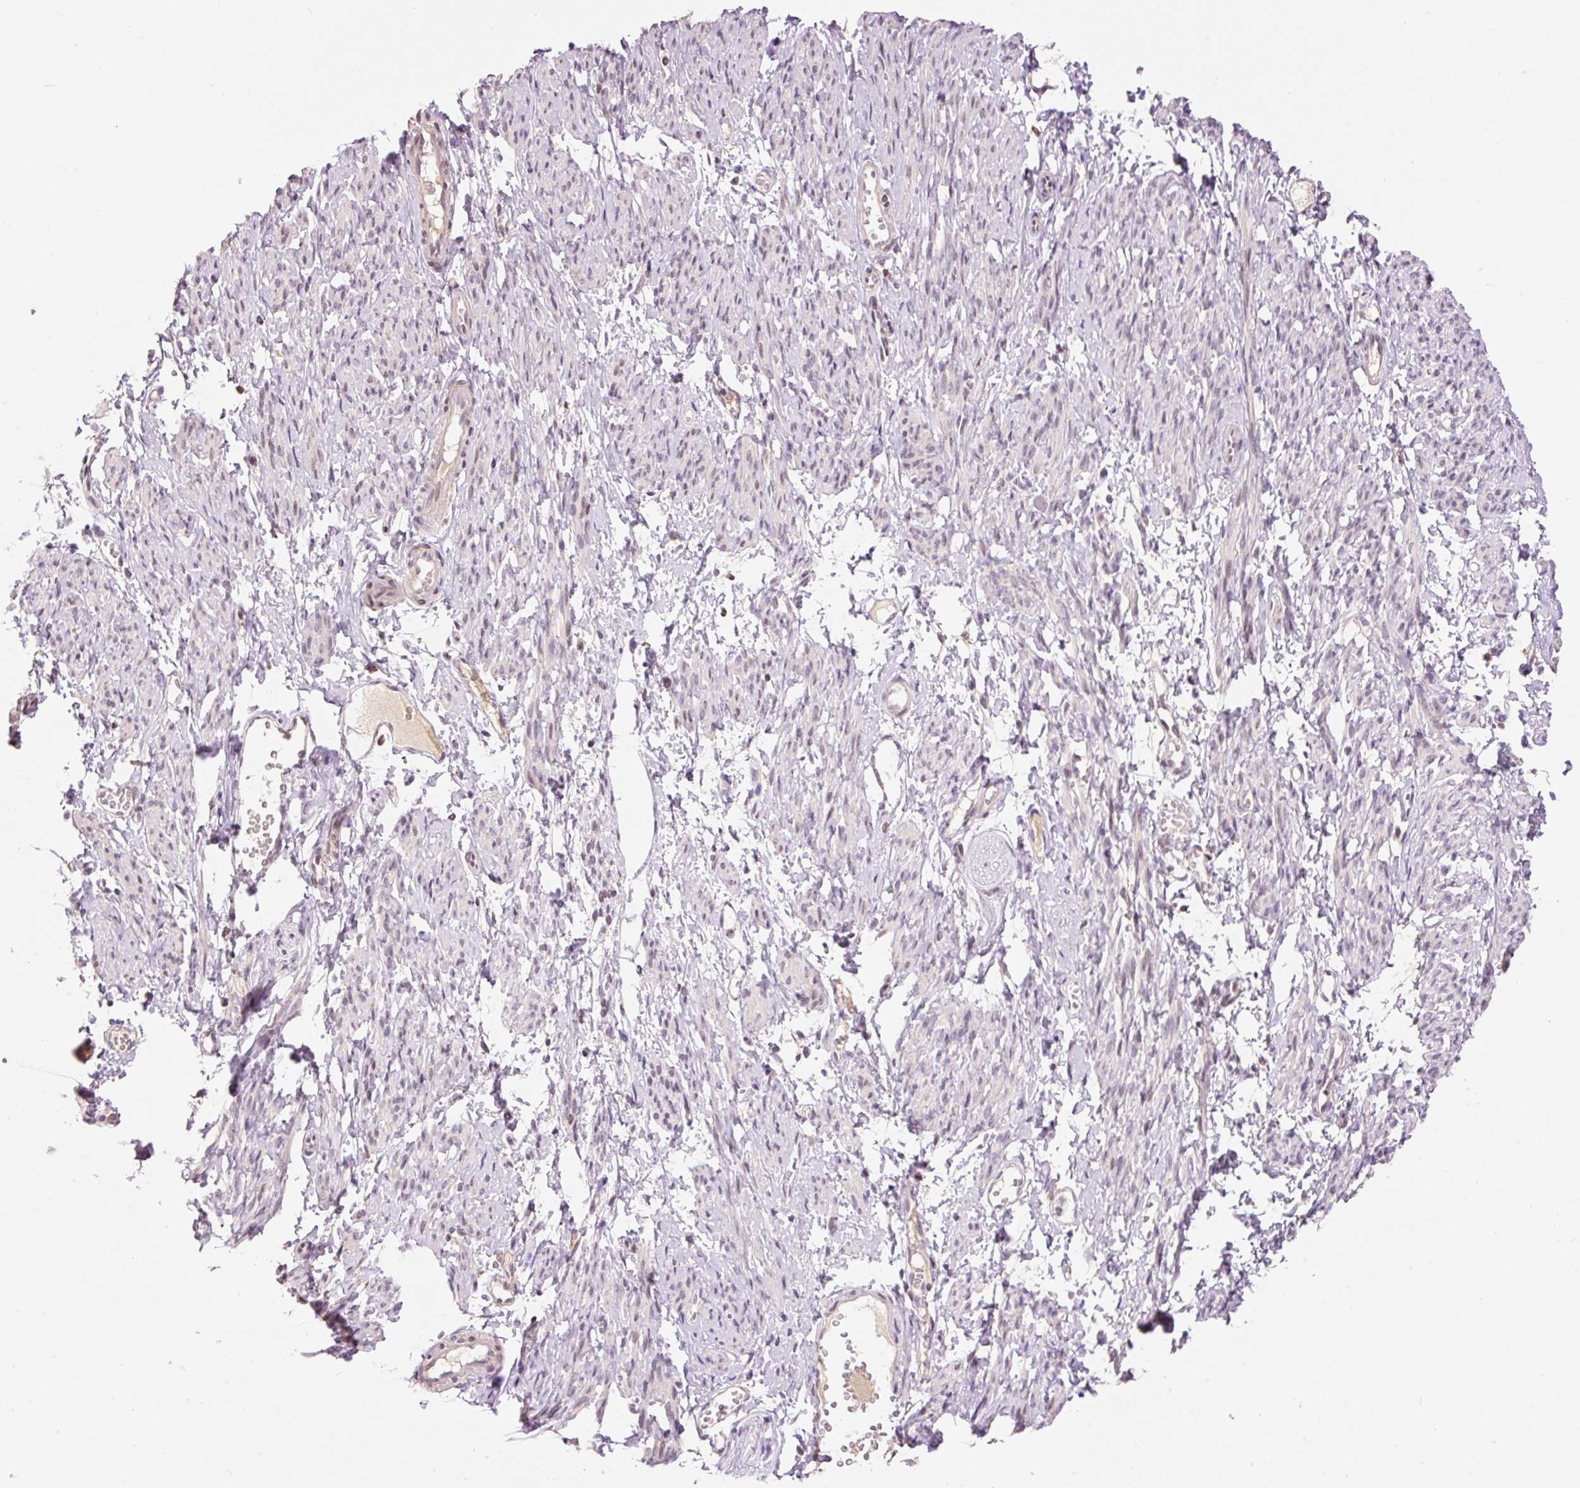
{"staining": {"intensity": "negative", "quantity": "none", "location": "none"}, "tissue": "smooth muscle", "cell_type": "Smooth muscle cells", "image_type": "normal", "snomed": [{"axis": "morphology", "description": "Normal tissue, NOS"}, {"axis": "topography", "description": "Smooth muscle"}], "caption": "This is an IHC photomicrograph of benign human smooth muscle. There is no expression in smooth muscle cells.", "gene": "ABHD11", "patient": {"sex": "female", "age": 65}}